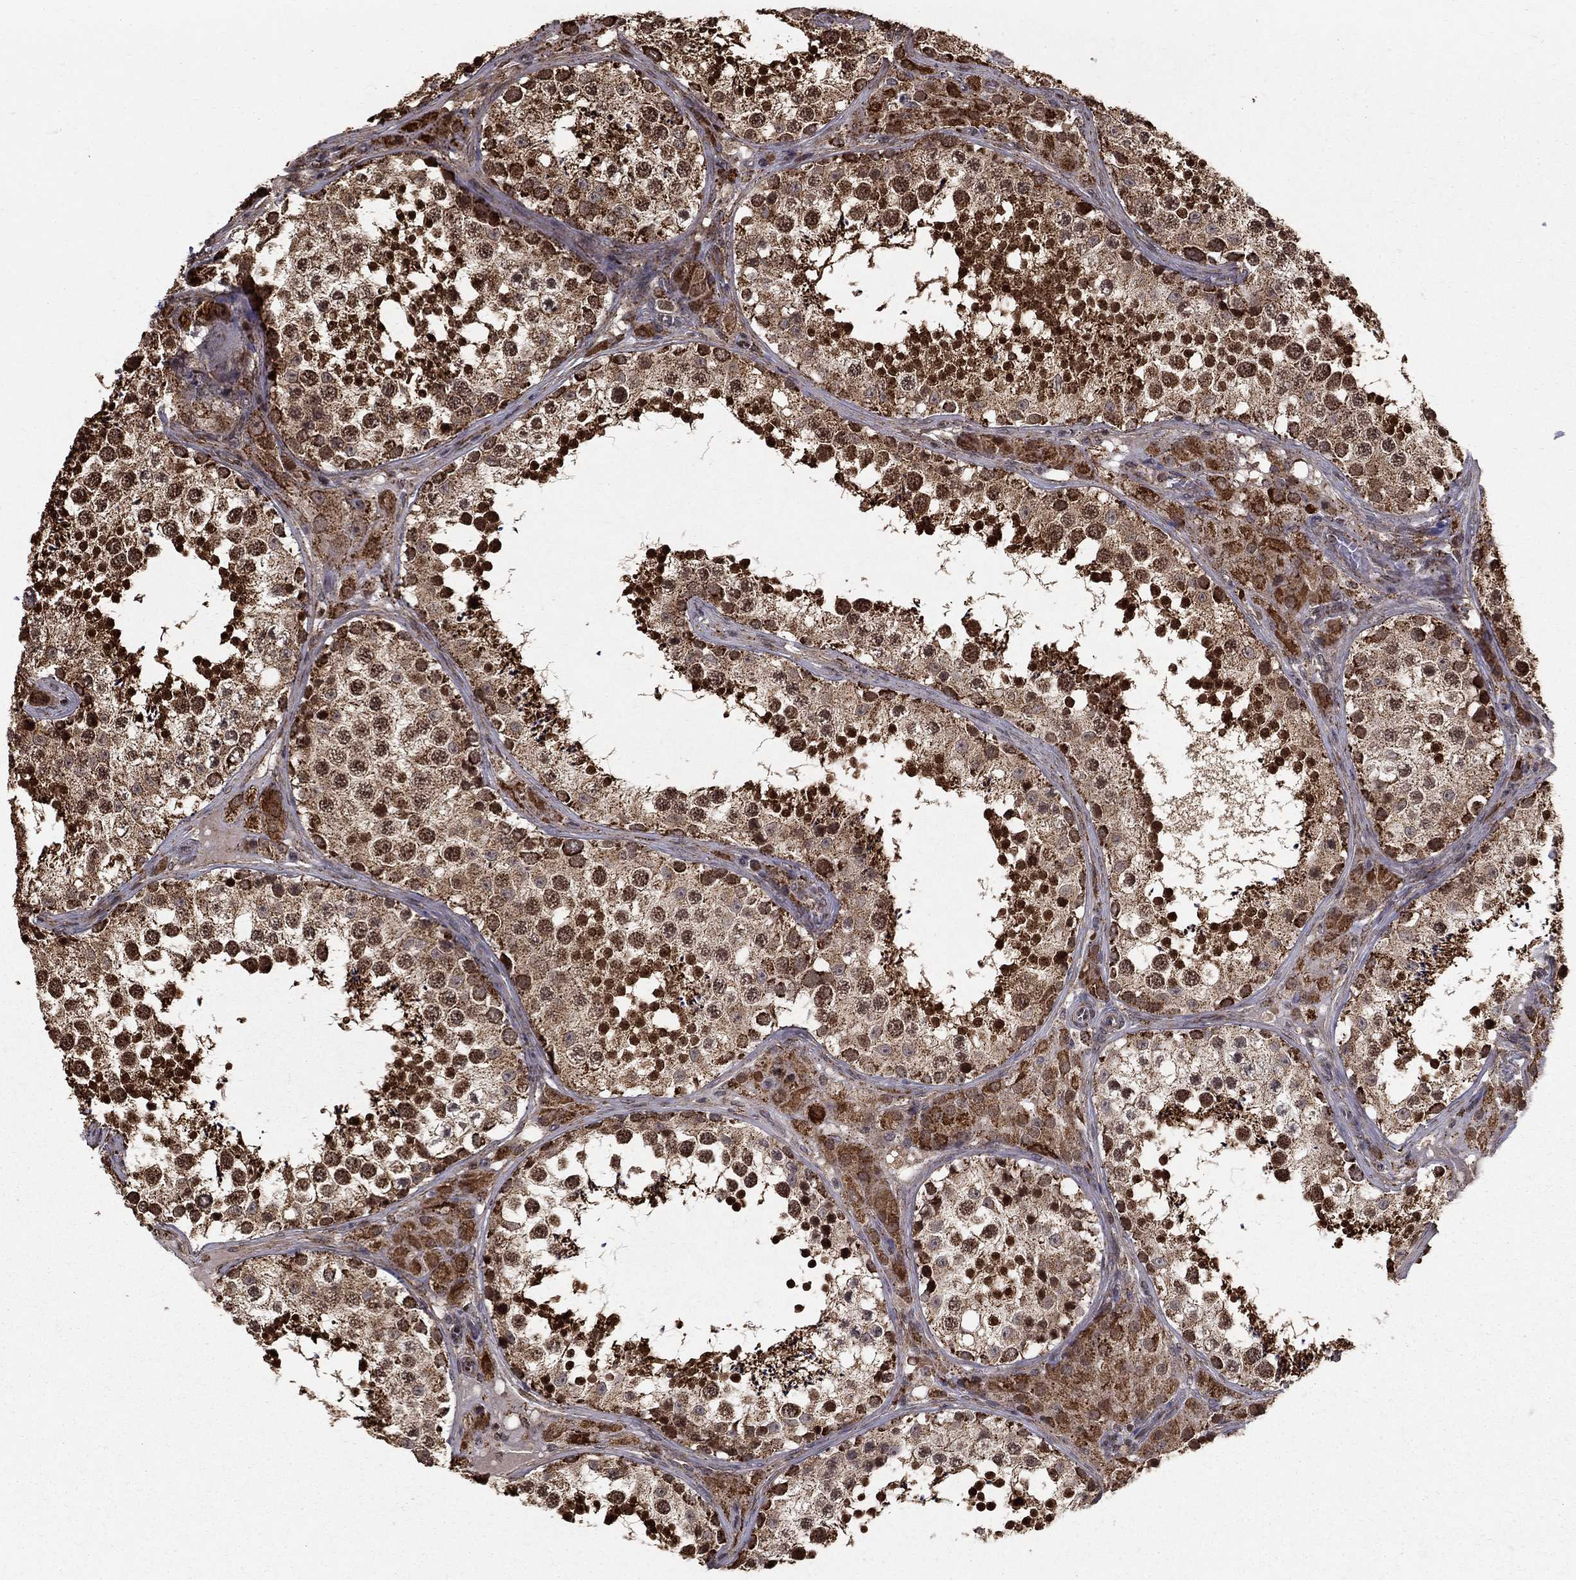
{"staining": {"intensity": "strong", "quantity": "25%-75%", "location": "cytoplasmic/membranous,nuclear"}, "tissue": "testis", "cell_type": "Cells in seminiferous ducts", "image_type": "normal", "snomed": [{"axis": "morphology", "description": "Normal tissue, NOS"}, {"axis": "topography", "description": "Testis"}], "caption": "Strong cytoplasmic/membranous,nuclear staining for a protein is appreciated in about 25%-75% of cells in seminiferous ducts of normal testis using immunohistochemistry.", "gene": "ACOT13", "patient": {"sex": "male", "age": 34}}